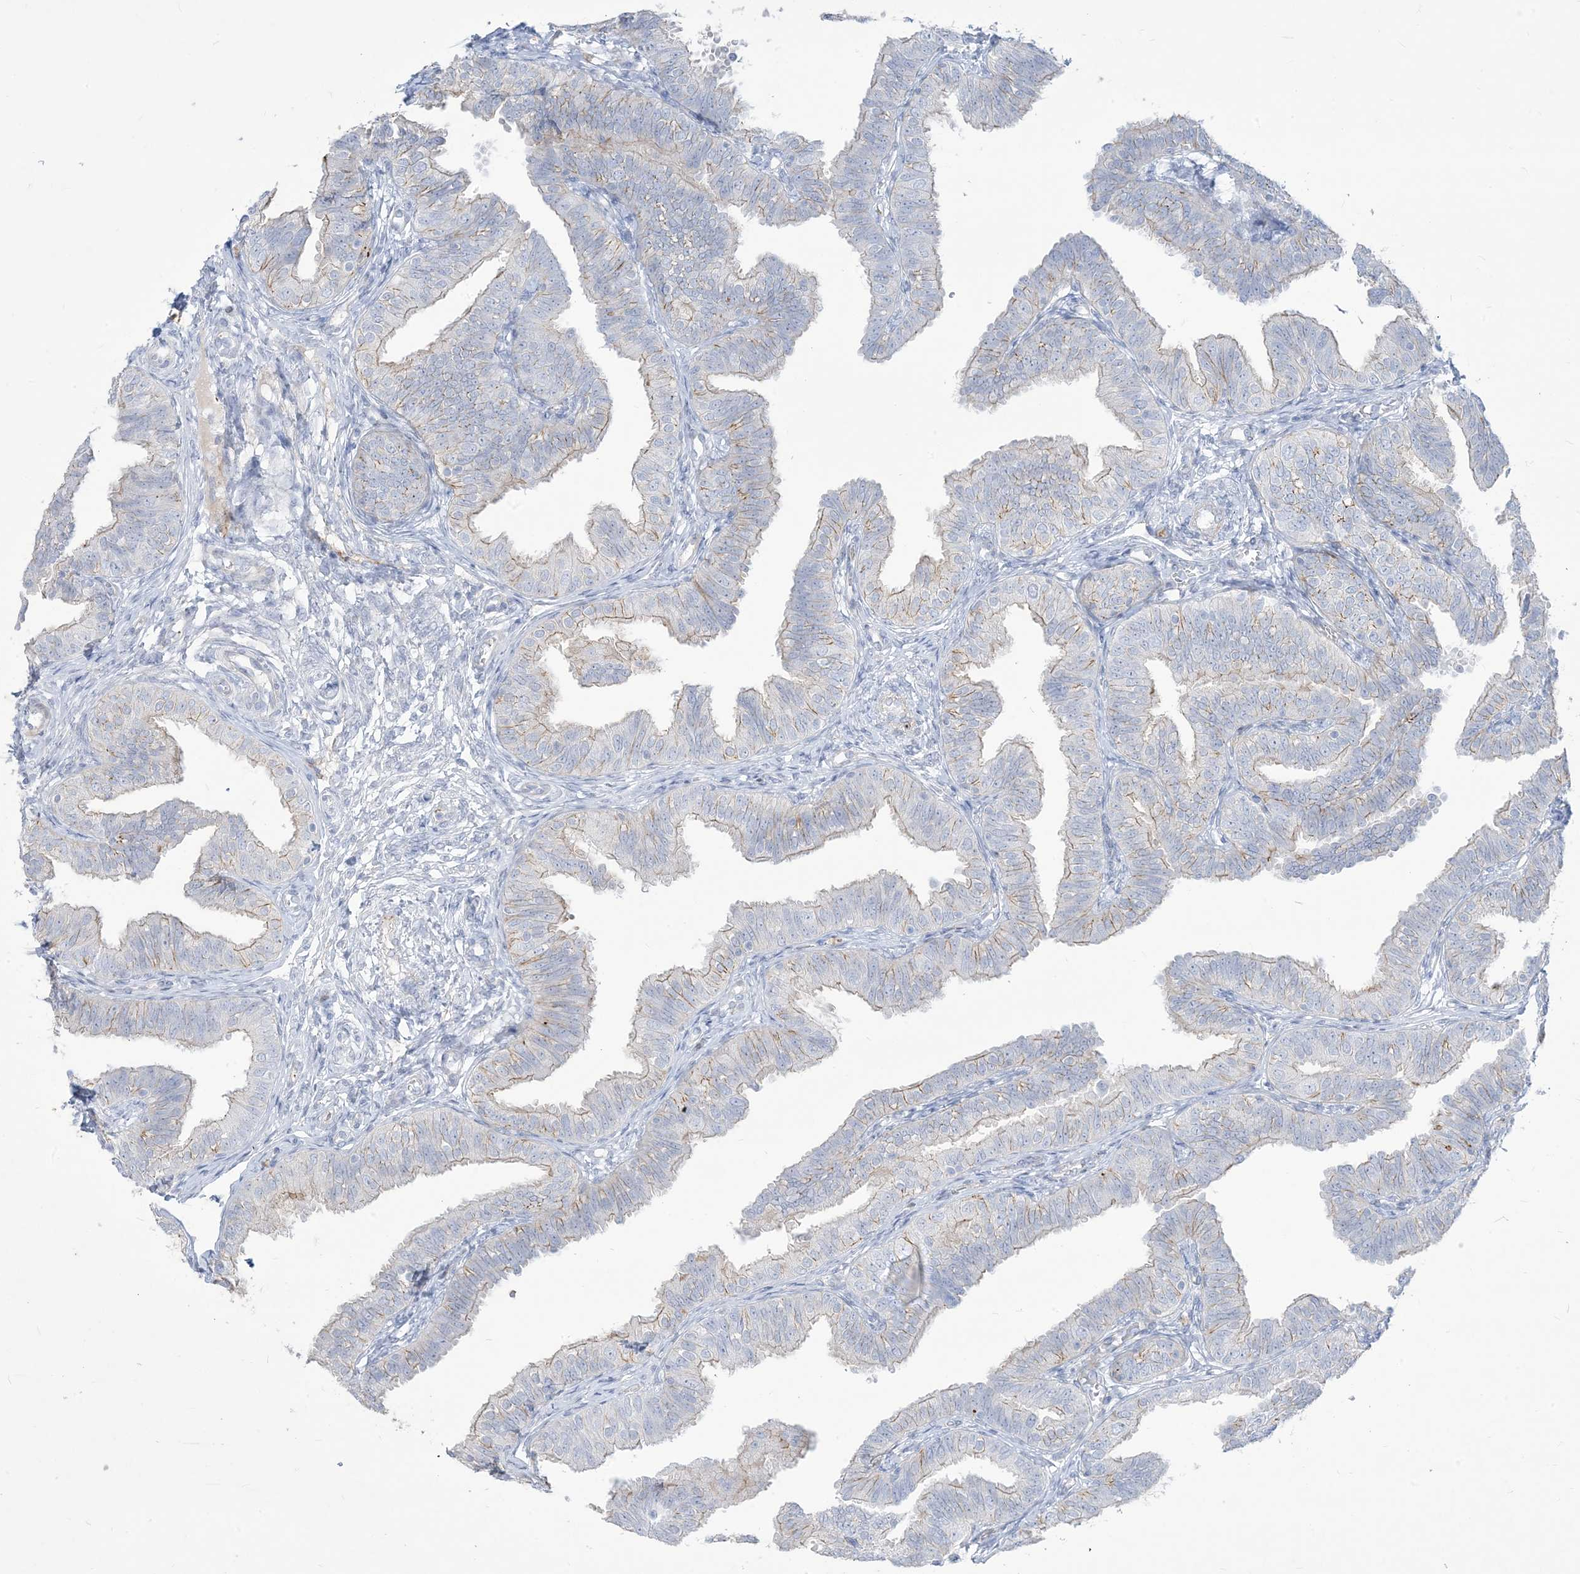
{"staining": {"intensity": "weak", "quantity": "25%-75%", "location": "cytoplasmic/membranous"}, "tissue": "fallopian tube", "cell_type": "Glandular cells", "image_type": "normal", "snomed": [{"axis": "morphology", "description": "Normal tissue, NOS"}, {"axis": "topography", "description": "Fallopian tube"}], "caption": "Fallopian tube stained with DAB (3,3'-diaminobenzidine) immunohistochemistry shows low levels of weak cytoplasmic/membranous positivity in approximately 25%-75% of glandular cells.", "gene": "B3GNT7", "patient": {"sex": "female", "age": 35}}